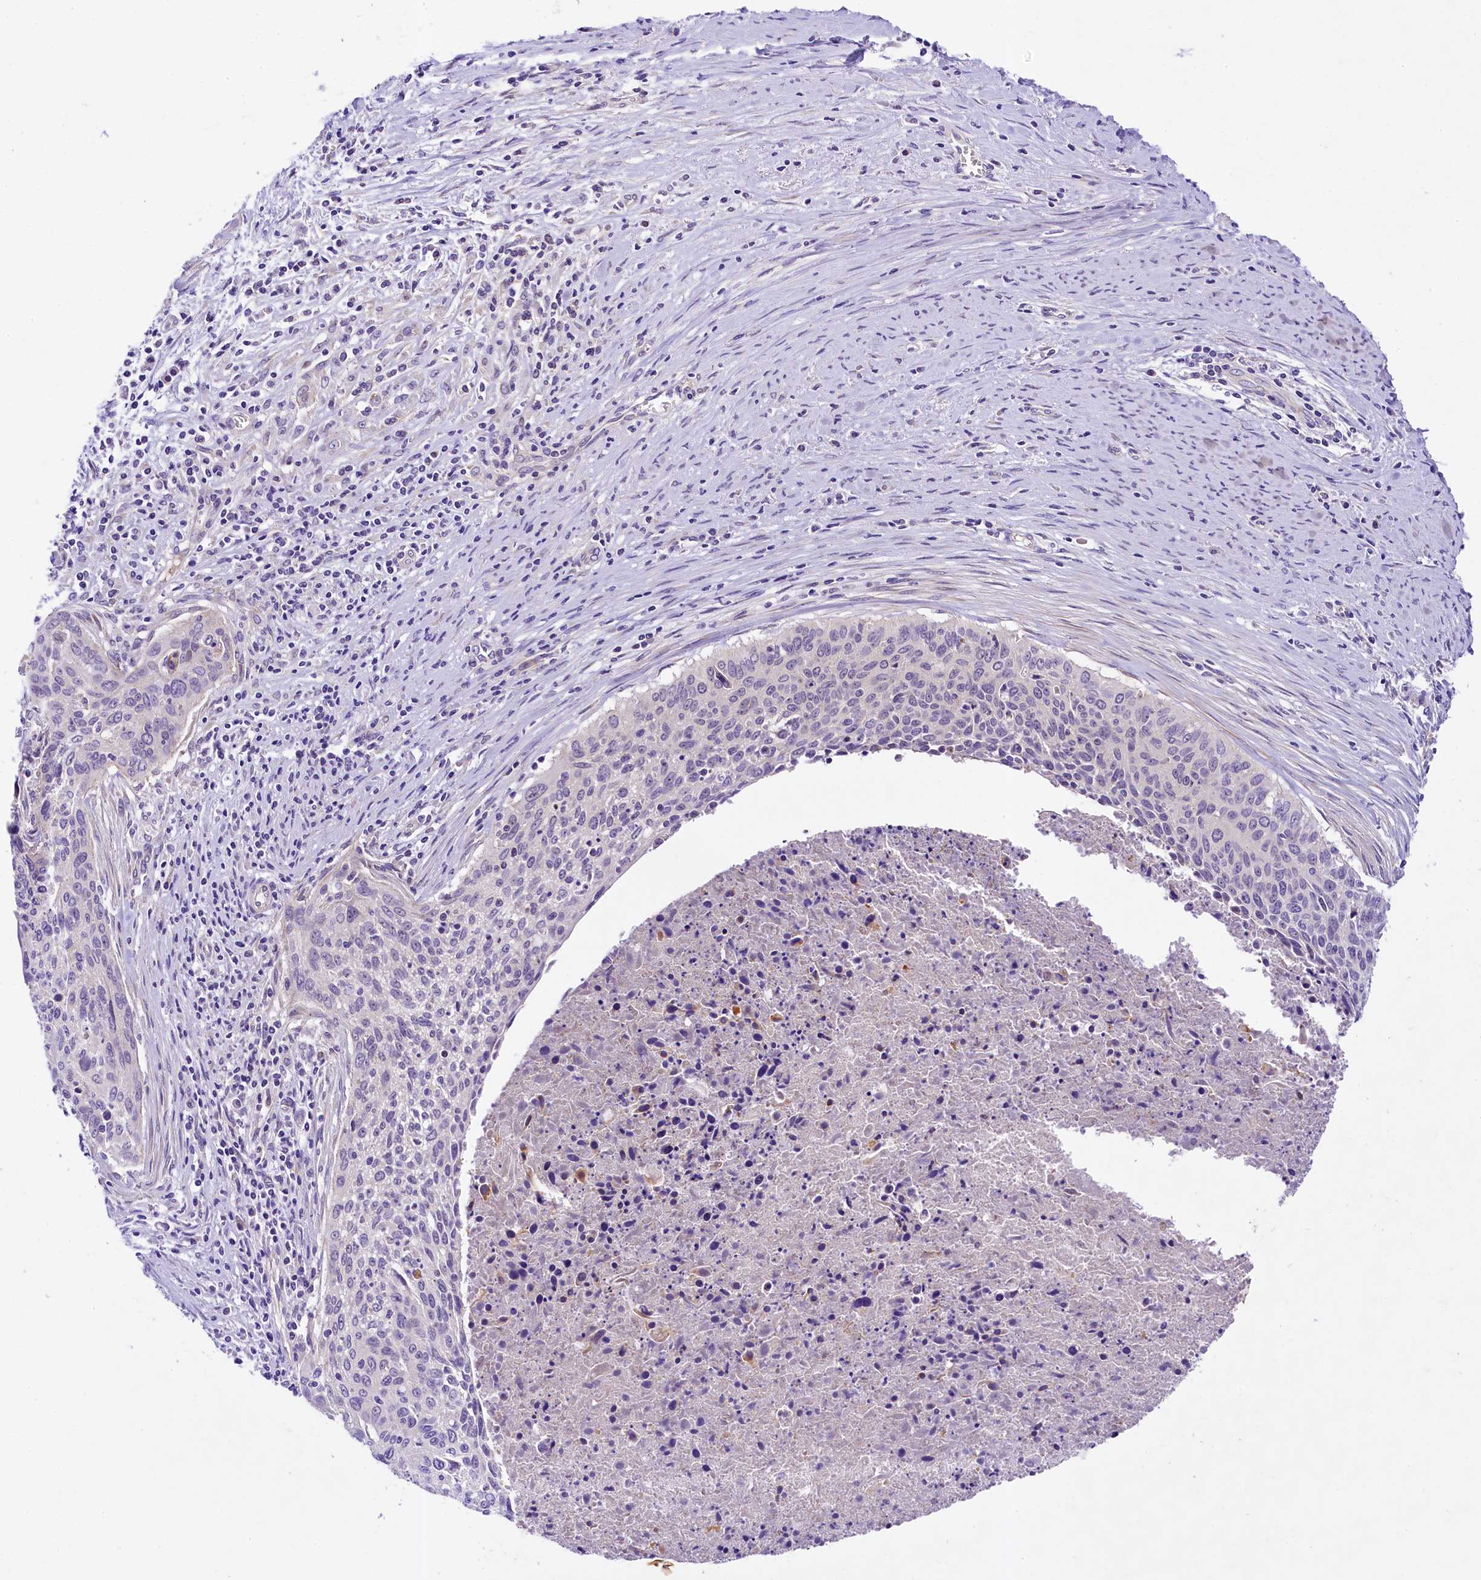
{"staining": {"intensity": "negative", "quantity": "none", "location": "none"}, "tissue": "cervical cancer", "cell_type": "Tumor cells", "image_type": "cancer", "snomed": [{"axis": "morphology", "description": "Squamous cell carcinoma, NOS"}, {"axis": "topography", "description": "Cervix"}], "caption": "IHC of human cervical cancer (squamous cell carcinoma) exhibits no expression in tumor cells. Brightfield microscopy of immunohistochemistry stained with DAB (3,3'-diaminobenzidine) (brown) and hematoxylin (blue), captured at high magnification.", "gene": "UBXN6", "patient": {"sex": "female", "age": 55}}